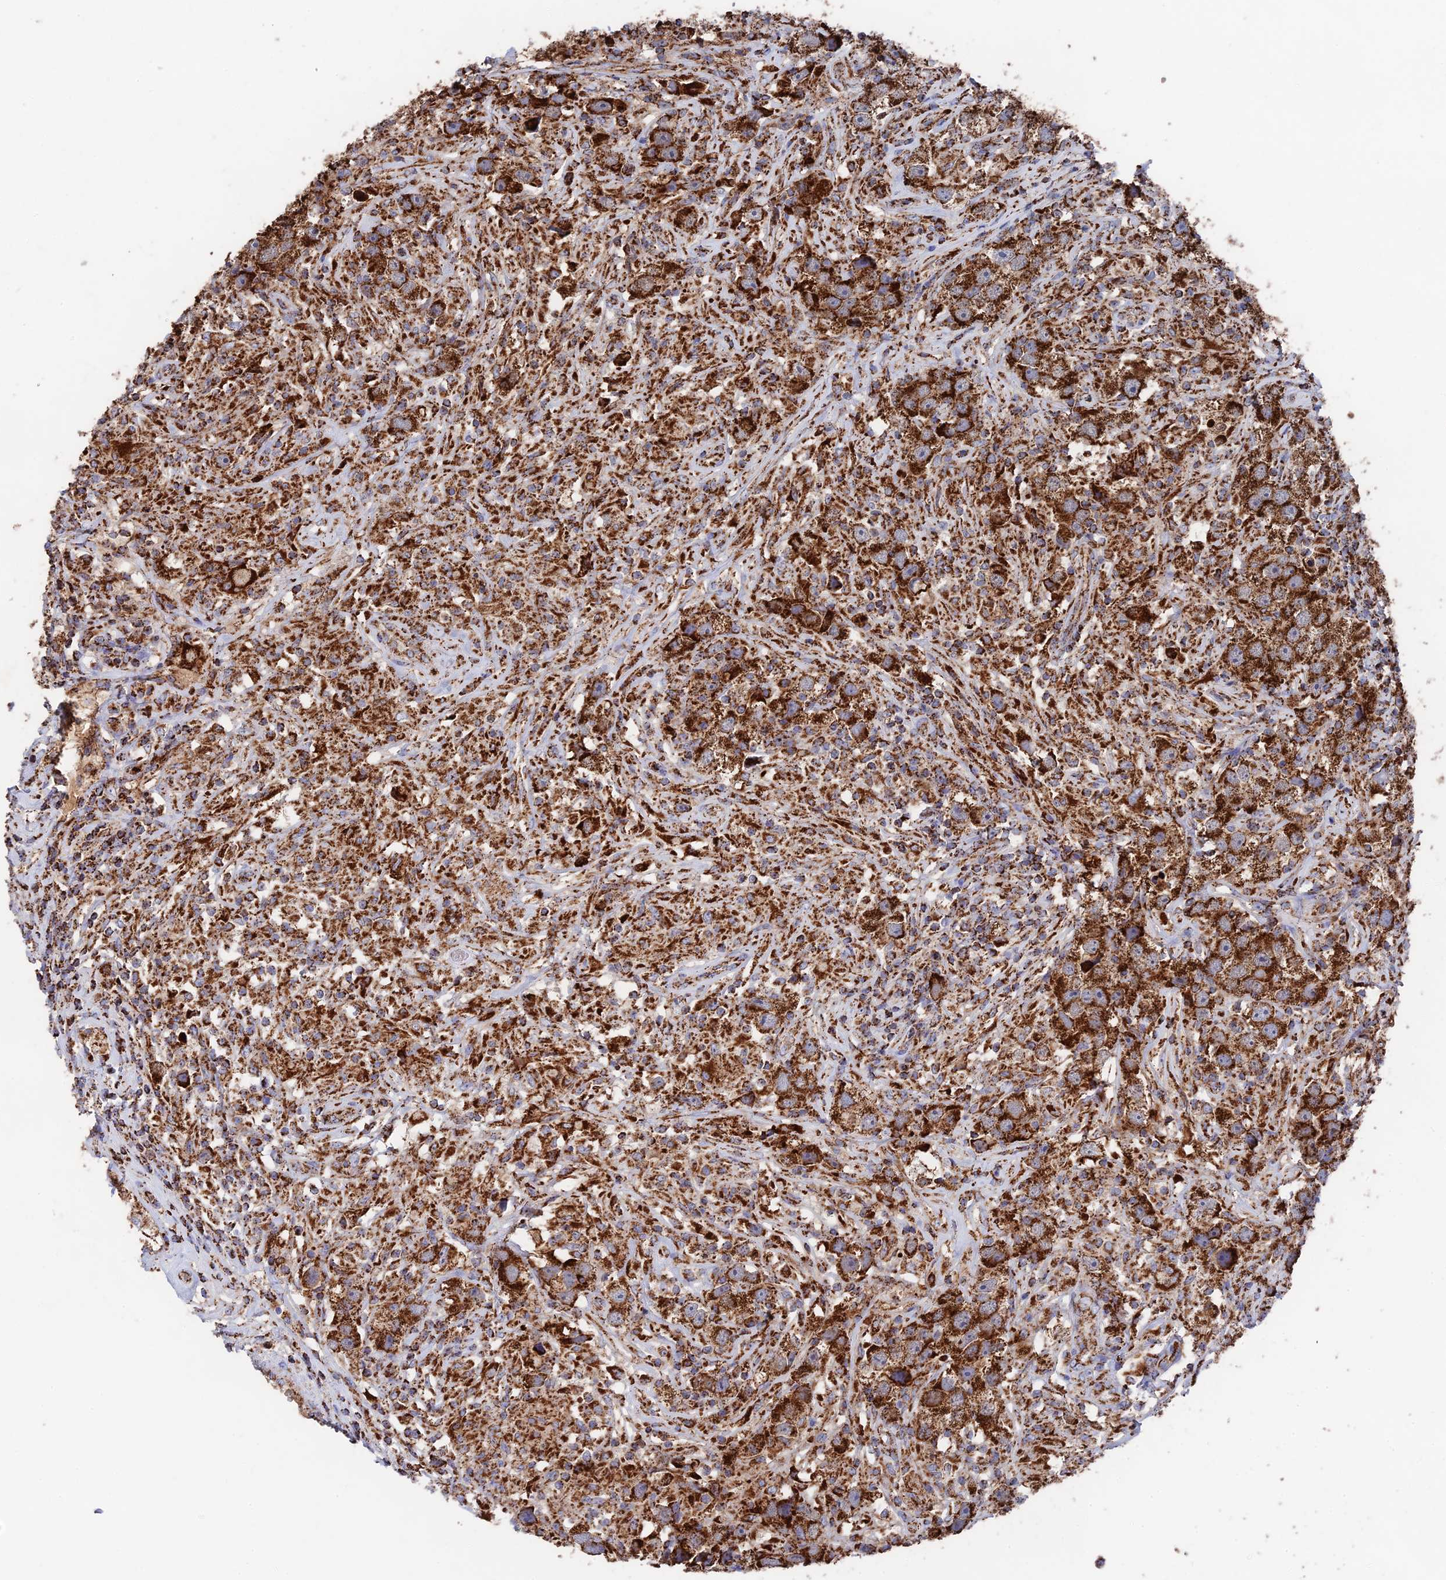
{"staining": {"intensity": "strong", "quantity": ">75%", "location": "cytoplasmic/membranous"}, "tissue": "testis cancer", "cell_type": "Tumor cells", "image_type": "cancer", "snomed": [{"axis": "morphology", "description": "Seminoma, NOS"}, {"axis": "topography", "description": "Testis"}], "caption": "Testis cancer (seminoma) stained with DAB immunohistochemistry (IHC) reveals high levels of strong cytoplasmic/membranous positivity in approximately >75% of tumor cells.", "gene": "HAUS8", "patient": {"sex": "male", "age": 49}}